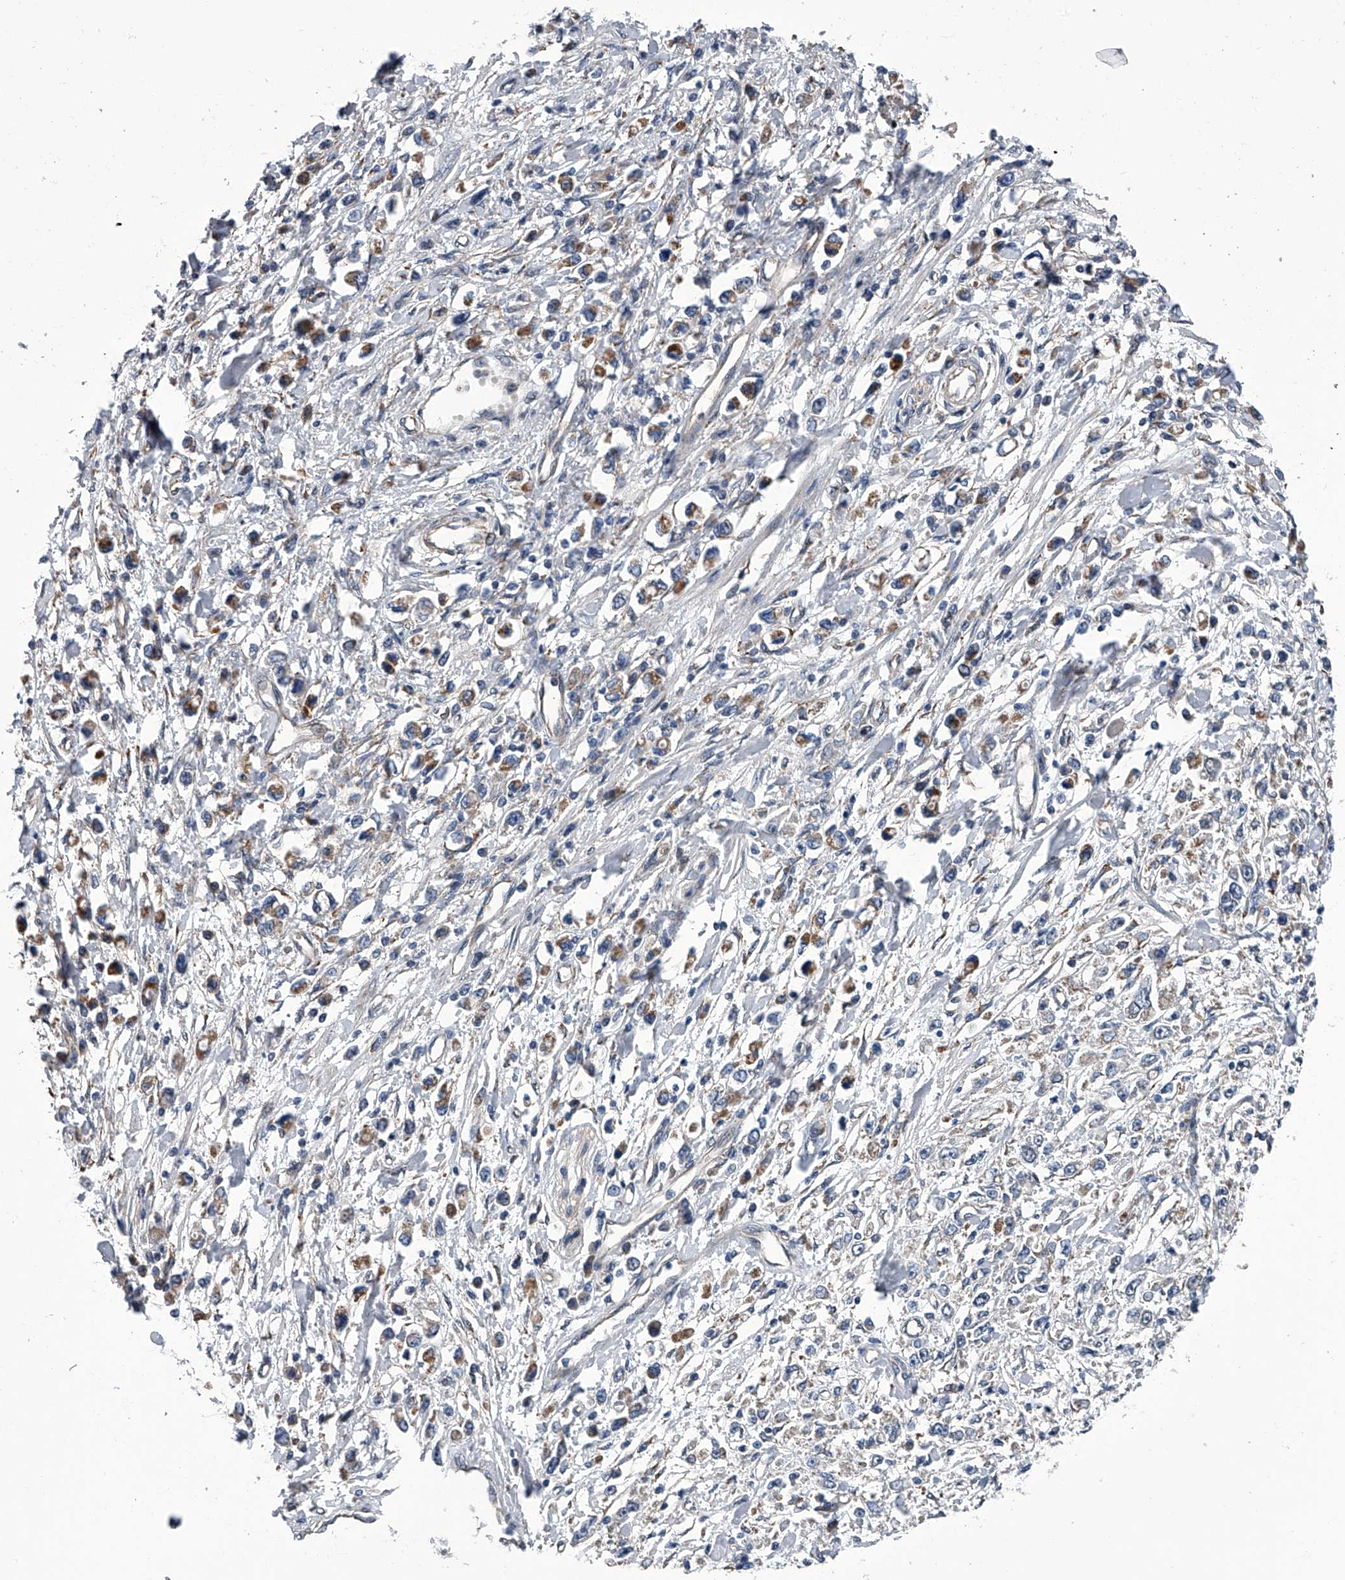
{"staining": {"intensity": "negative", "quantity": "none", "location": "none"}, "tissue": "stomach cancer", "cell_type": "Tumor cells", "image_type": "cancer", "snomed": [{"axis": "morphology", "description": "Adenocarcinoma, NOS"}, {"axis": "topography", "description": "Stomach"}], "caption": "This is an immunohistochemistry photomicrograph of adenocarcinoma (stomach). There is no expression in tumor cells.", "gene": "ABCG1", "patient": {"sex": "female", "age": 59}}